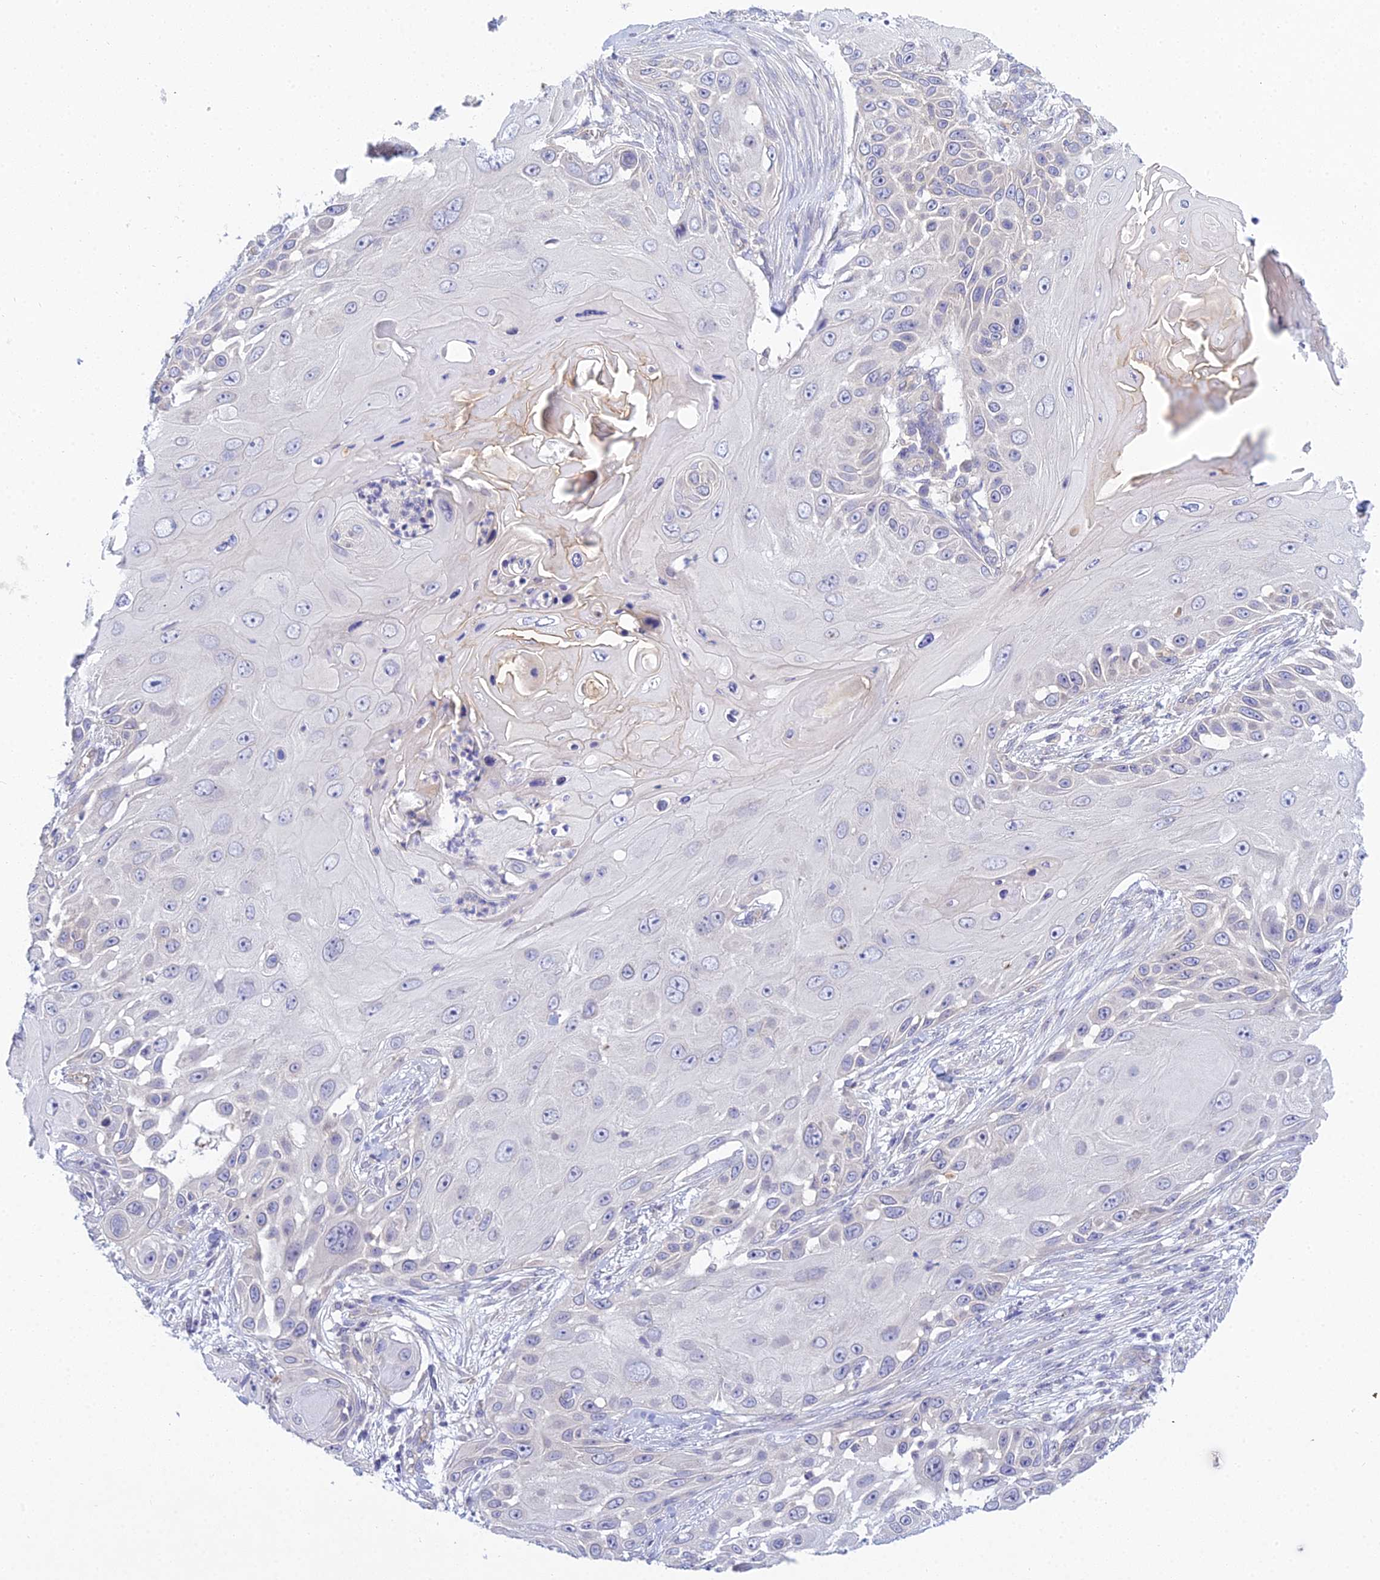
{"staining": {"intensity": "negative", "quantity": "none", "location": "none"}, "tissue": "skin cancer", "cell_type": "Tumor cells", "image_type": "cancer", "snomed": [{"axis": "morphology", "description": "Squamous cell carcinoma, NOS"}, {"axis": "topography", "description": "Skin"}], "caption": "This is a micrograph of IHC staining of skin squamous cell carcinoma, which shows no positivity in tumor cells.", "gene": "METTL26", "patient": {"sex": "female", "age": 44}}